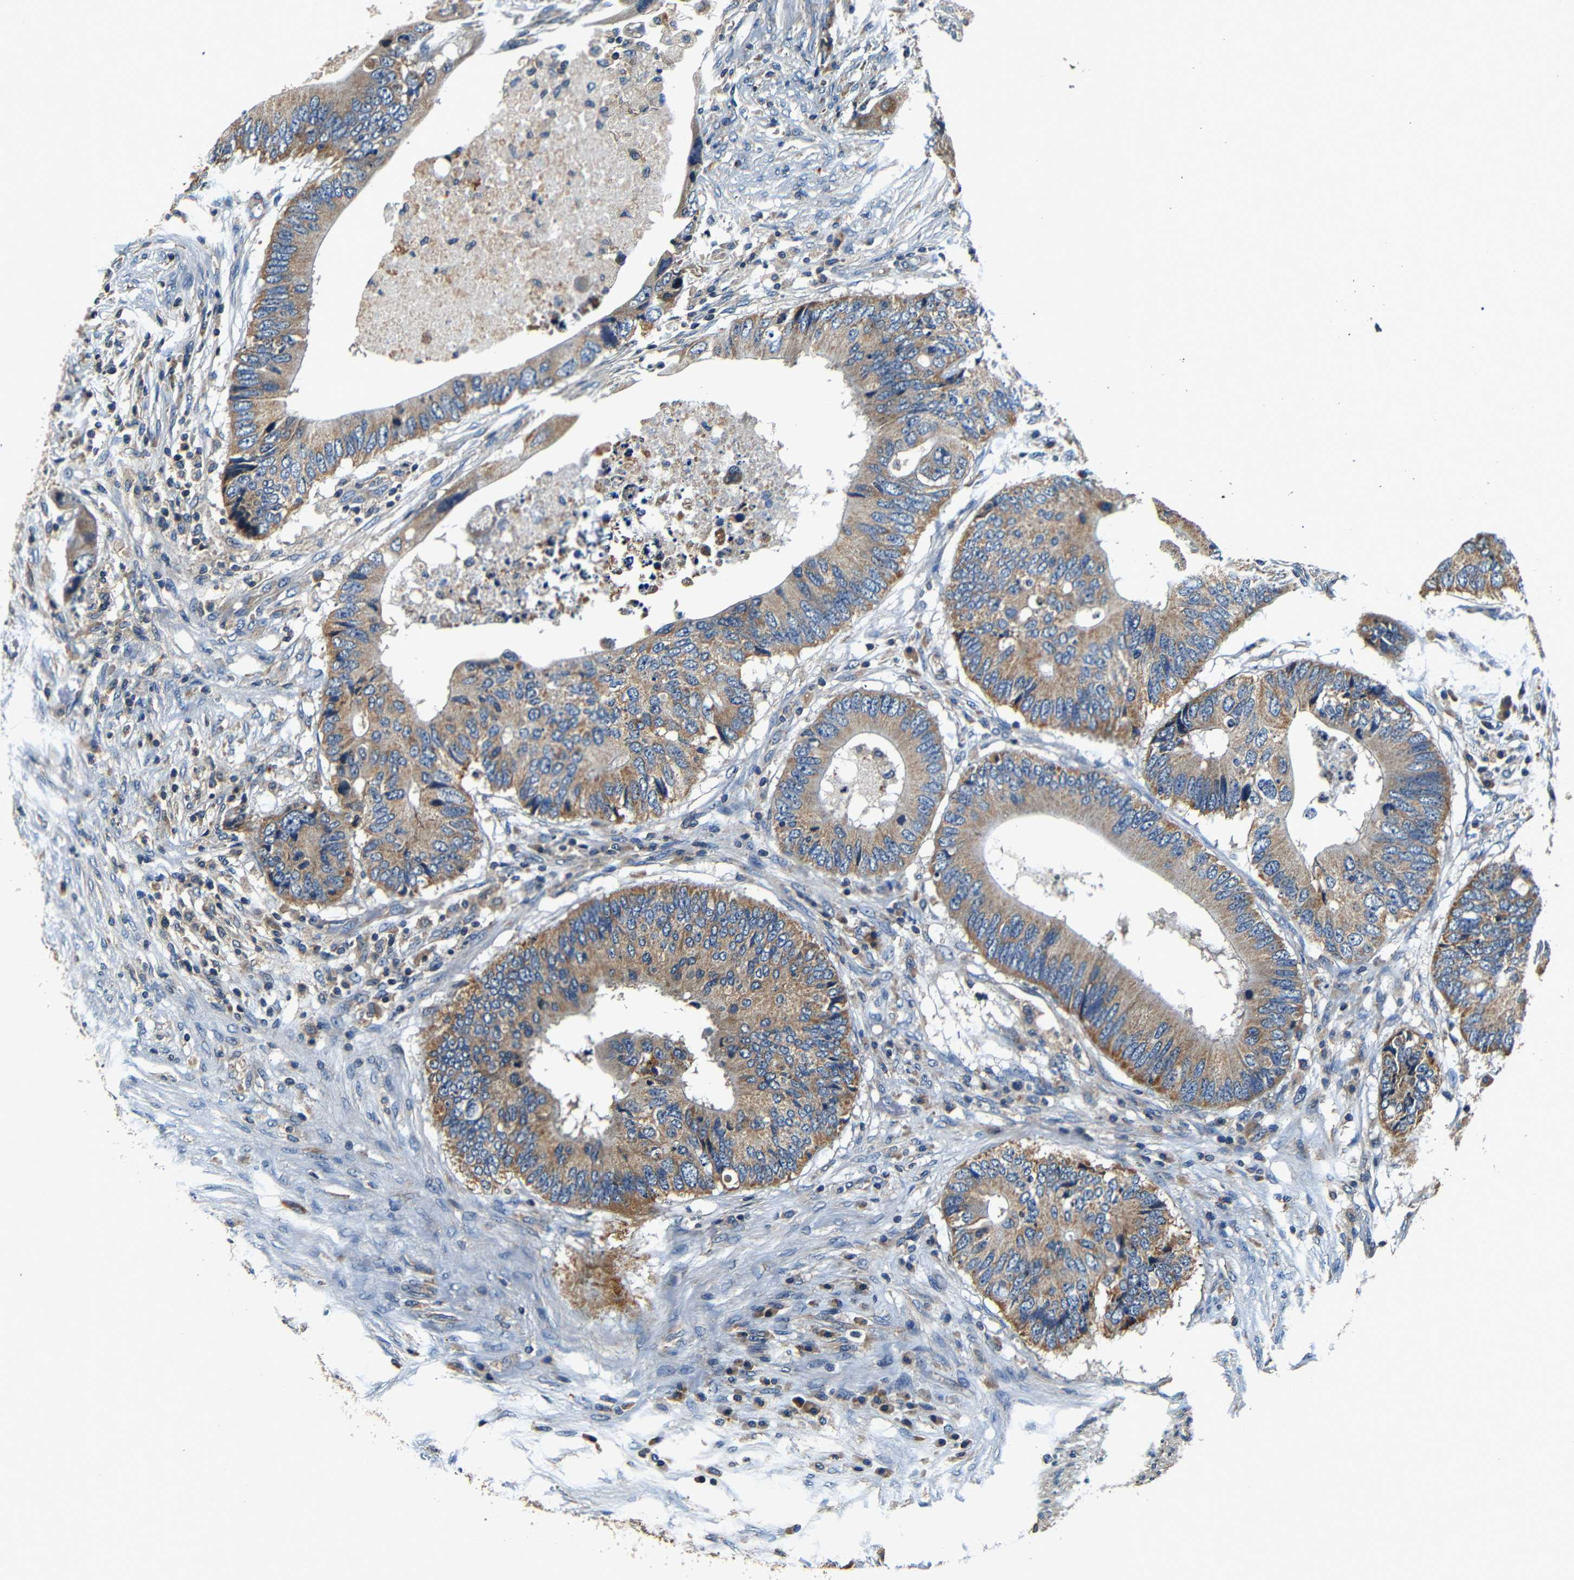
{"staining": {"intensity": "moderate", "quantity": ">75%", "location": "cytoplasmic/membranous"}, "tissue": "colorectal cancer", "cell_type": "Tumor cells", "image_type": "cancer", "snomed": [{"axis": "morphology", "description": "Adenocarcinoma, NOS"}, {"axis": "topography", "description": "Colon"}], "caption": "A micrograph of human adenocarcinoma (colorectal) stained for a protein shows moderate cytoplasmic/membranous brown staining in tumor cells.", "gene": "MTX1", "patient": {"sex": "male", "age": 71}}